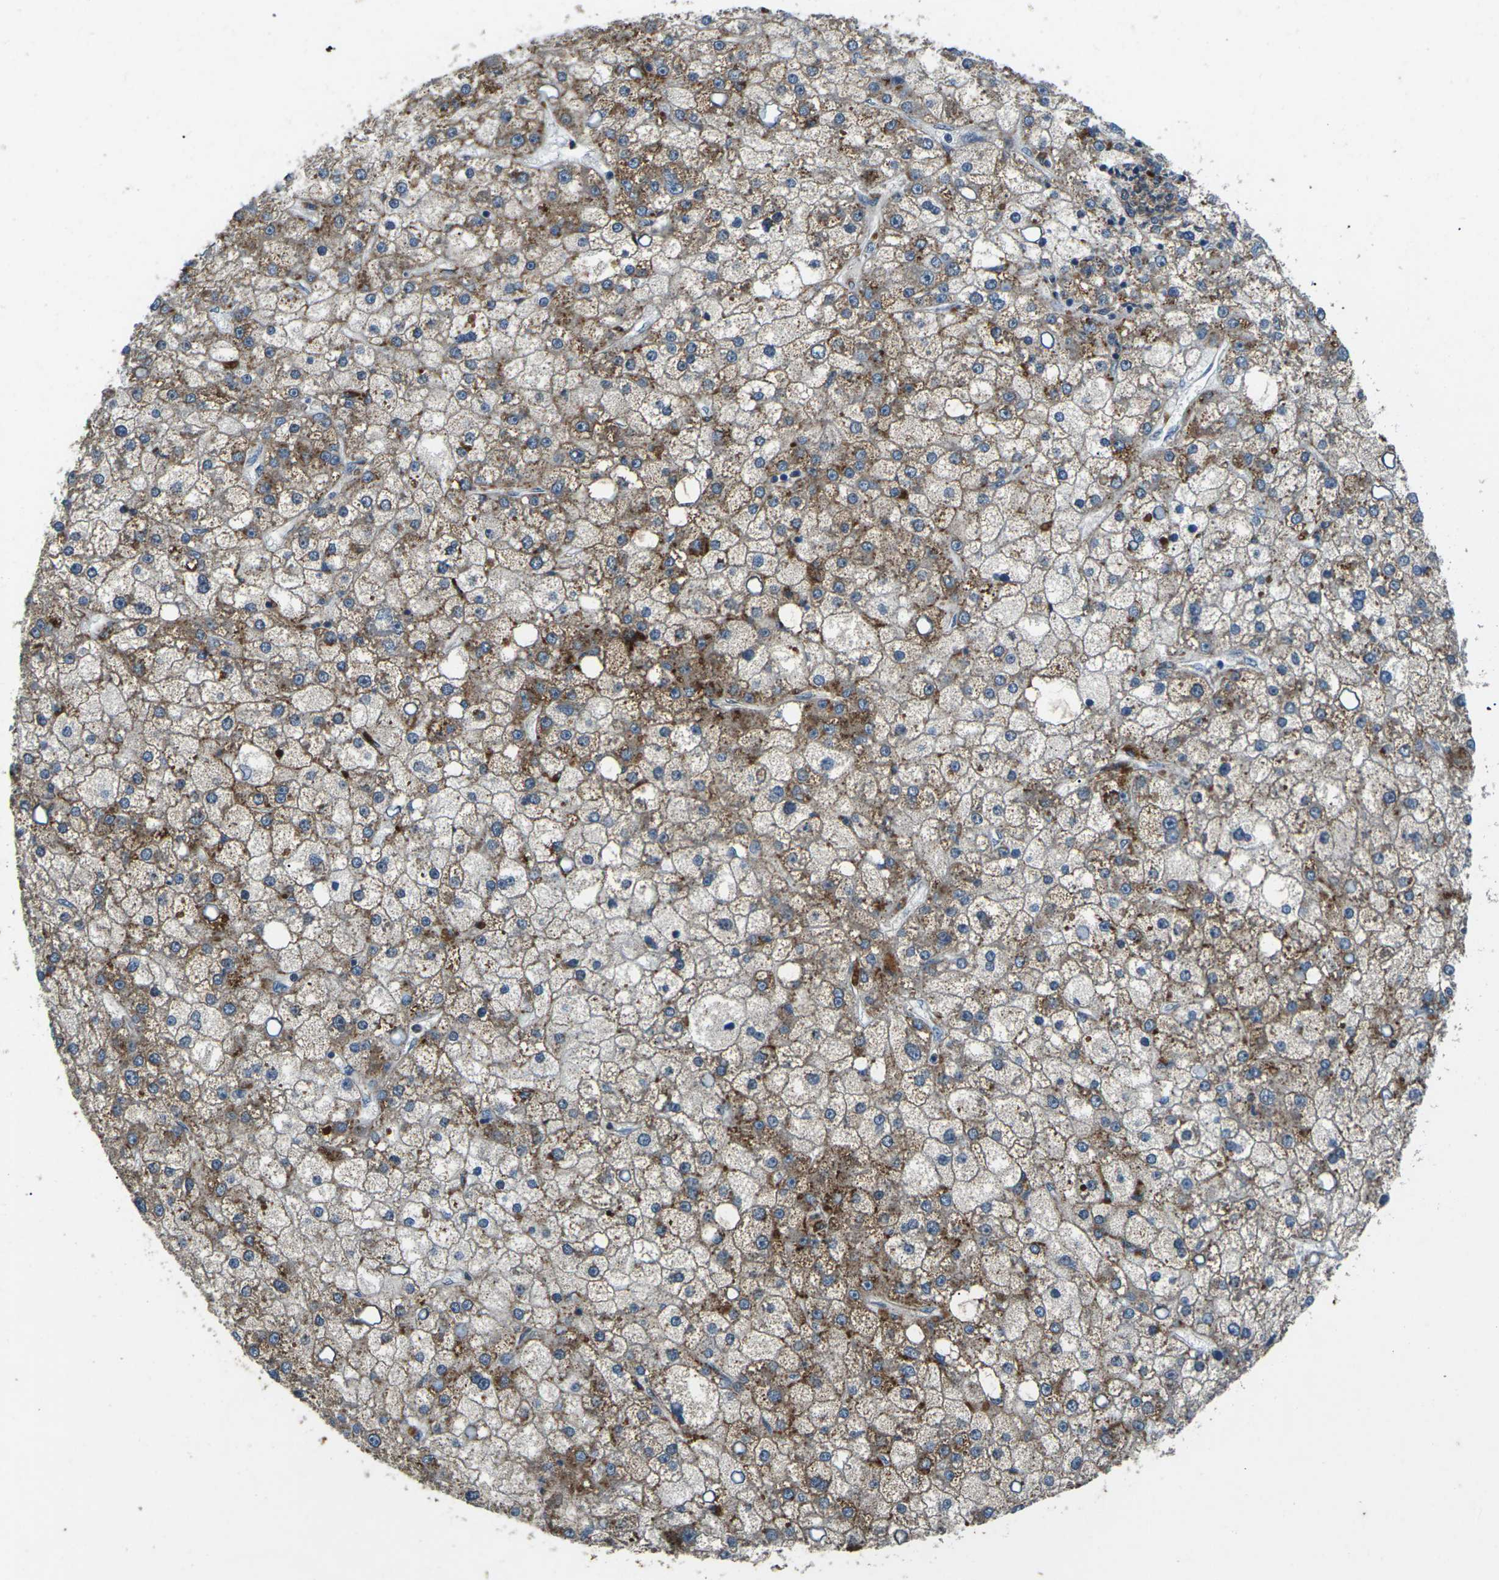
{"staining": {"intensity": "moderate", "quantity": "25%-75%", "location": "cytoplasmic/membranous"}, "tissue": "liver cancer", "cell_type": "Tumor cells", "image_type": "cancer", "snomed": [{"axis": "morphology", "description": "Carcinoma, Hepatocellular, NOS"}, {"axis": "topography", "description": "Liver"}], "caption": "Immunohistochemical staining of human liver cancer (hepatocellular carcinoma) exhibits medium levels of moderate cytoplasmic/membranous positivity in approximately 25%-75% of tumor cells.", "gene": "SLC31A2", "patient": {"sex": "male", "age": 67}}